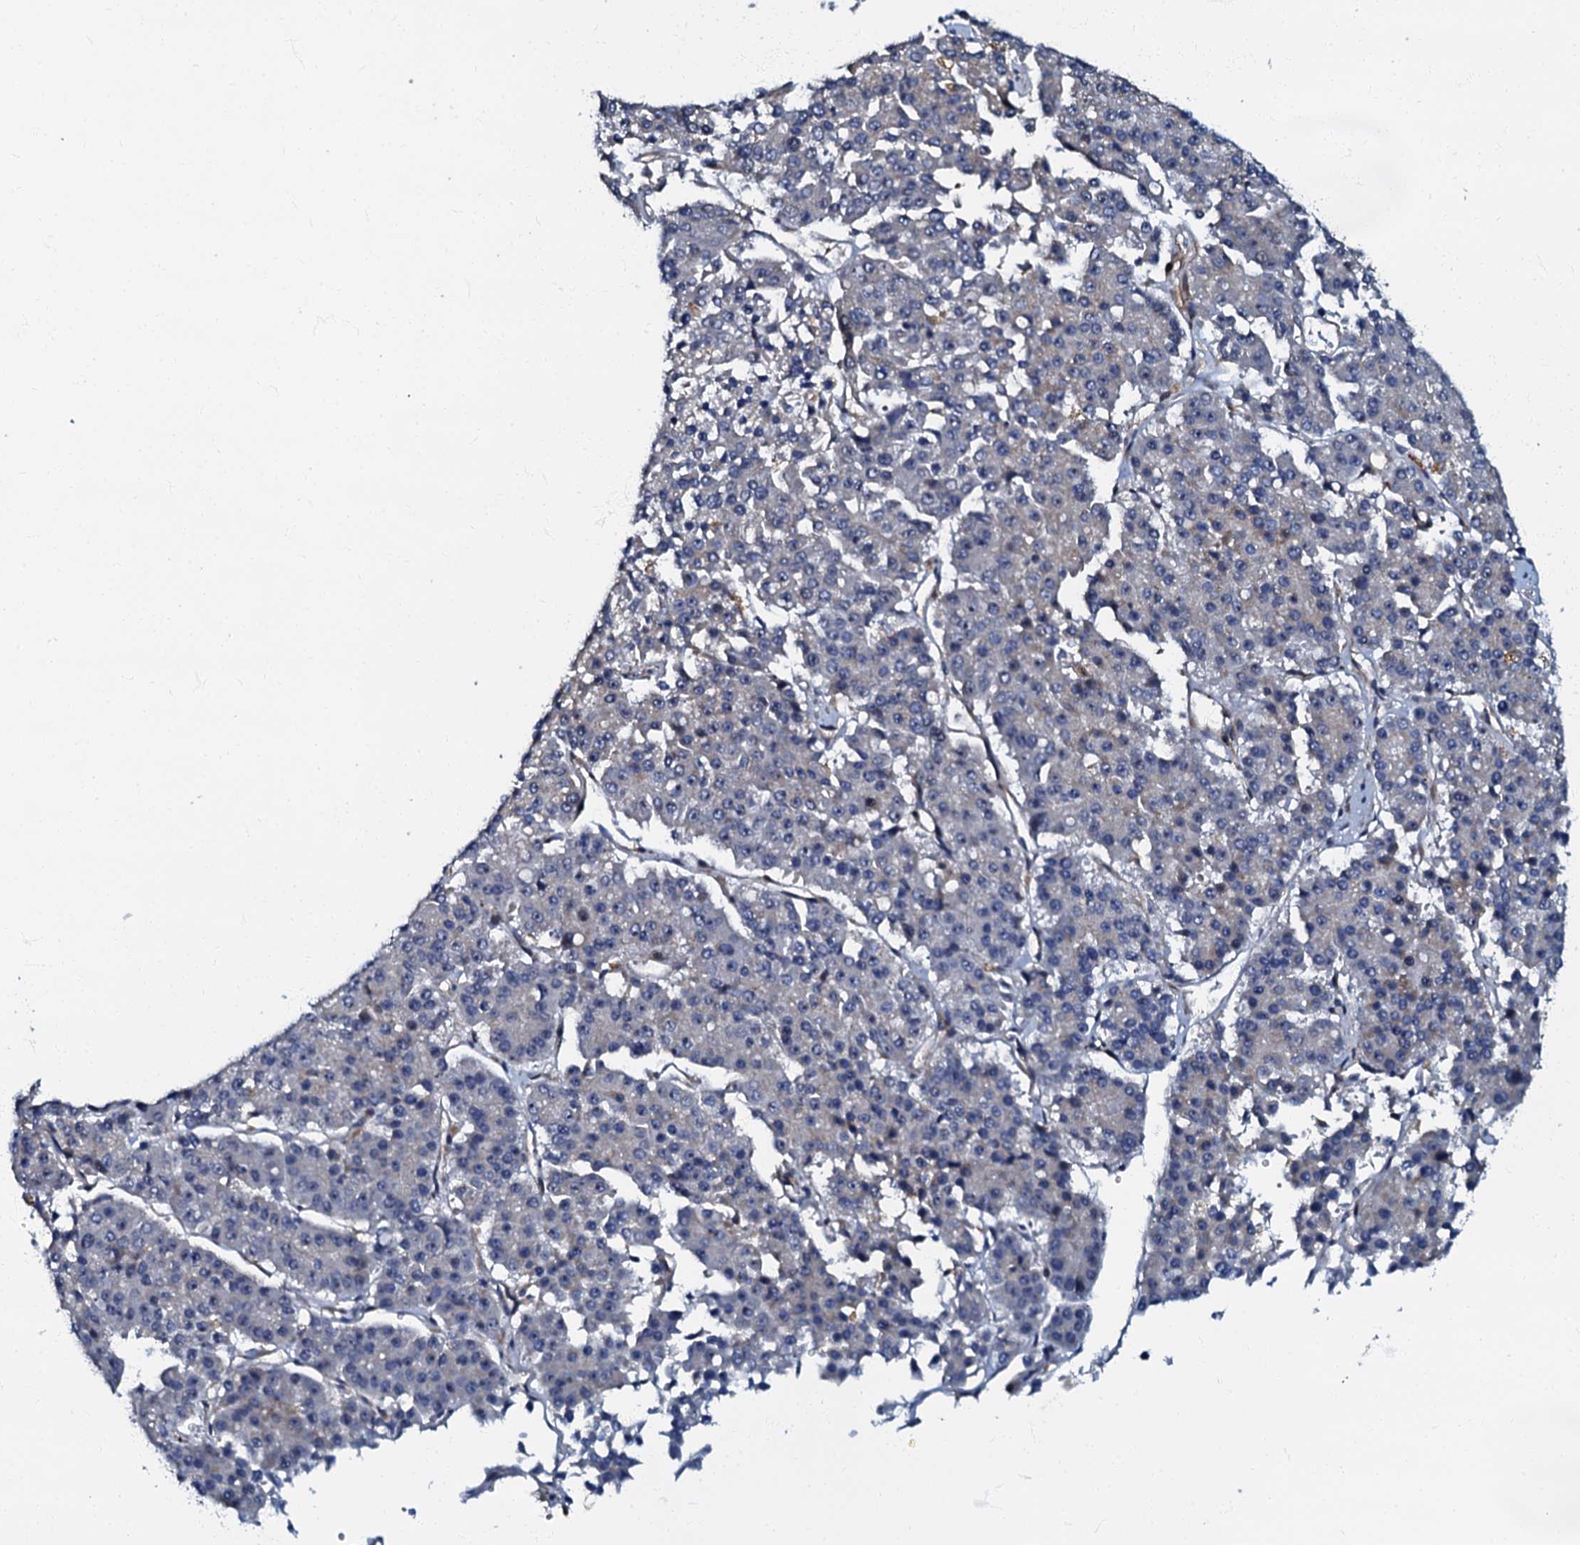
{"staining": {"intensity": "negative", "quantity": "none", "location": "none"}, "tissue": "pancreatic cancer", "cell_type": "Tumor cells", "image_type": "cancer", "snomed": [{"axis": "morphology", "description": "Adenocarcinoma, NOS"}, {"axis": "topography", "description": "Pancreas"}], "caption": "High magnification brightfield microscopy of pancreatic adenocarcinoma stained with DAB (brown) and counterstained with hematoxylin (blue): tumor cells show no significant staining. (DAB (3,3'-diaminobenzidine) IHC with hematoxylin counter stain).", "gene": "OLAH", "patient": {"sex": "male", "age": 50}}